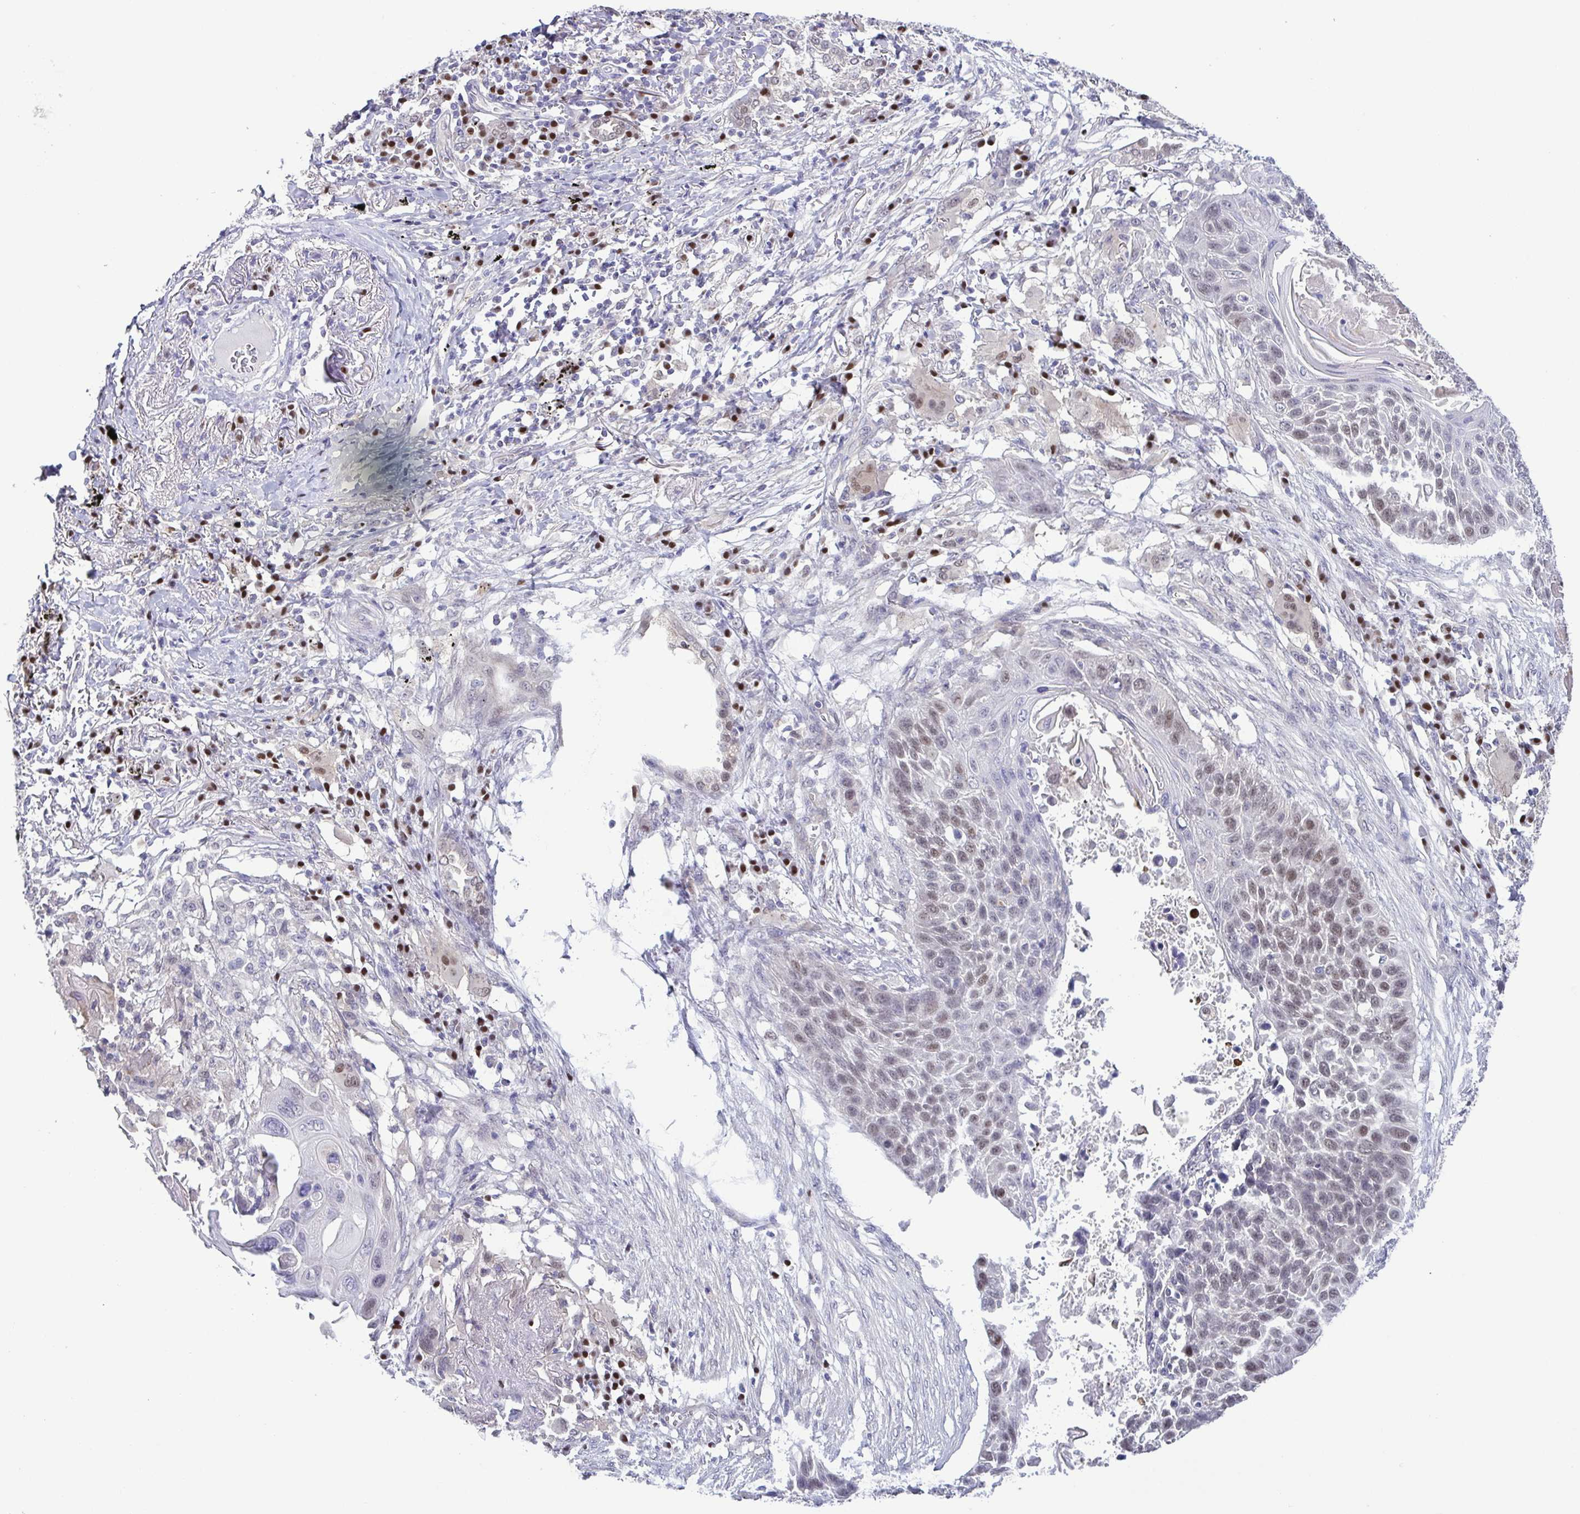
{"staining": {"intensity": "weak", "quantity": "25%-75%", "location": "nuclear"}, "tissue": "lung cancer", "cell_type": "Tumor cells", "image_type": "cancer", "snomed": [{"axis": "morphology", "description": "Squamous cell carcinoma, NOS"}, {"axis": "topography", "description": "Lung"}], "caption": "The photomicrograph reveals staining of lung cancer, revealing weak nuclear protein staining (brown color) within tumor cells.", "gene": "UBE2Q1", "patient": {"sex": "male", "age": 78}}